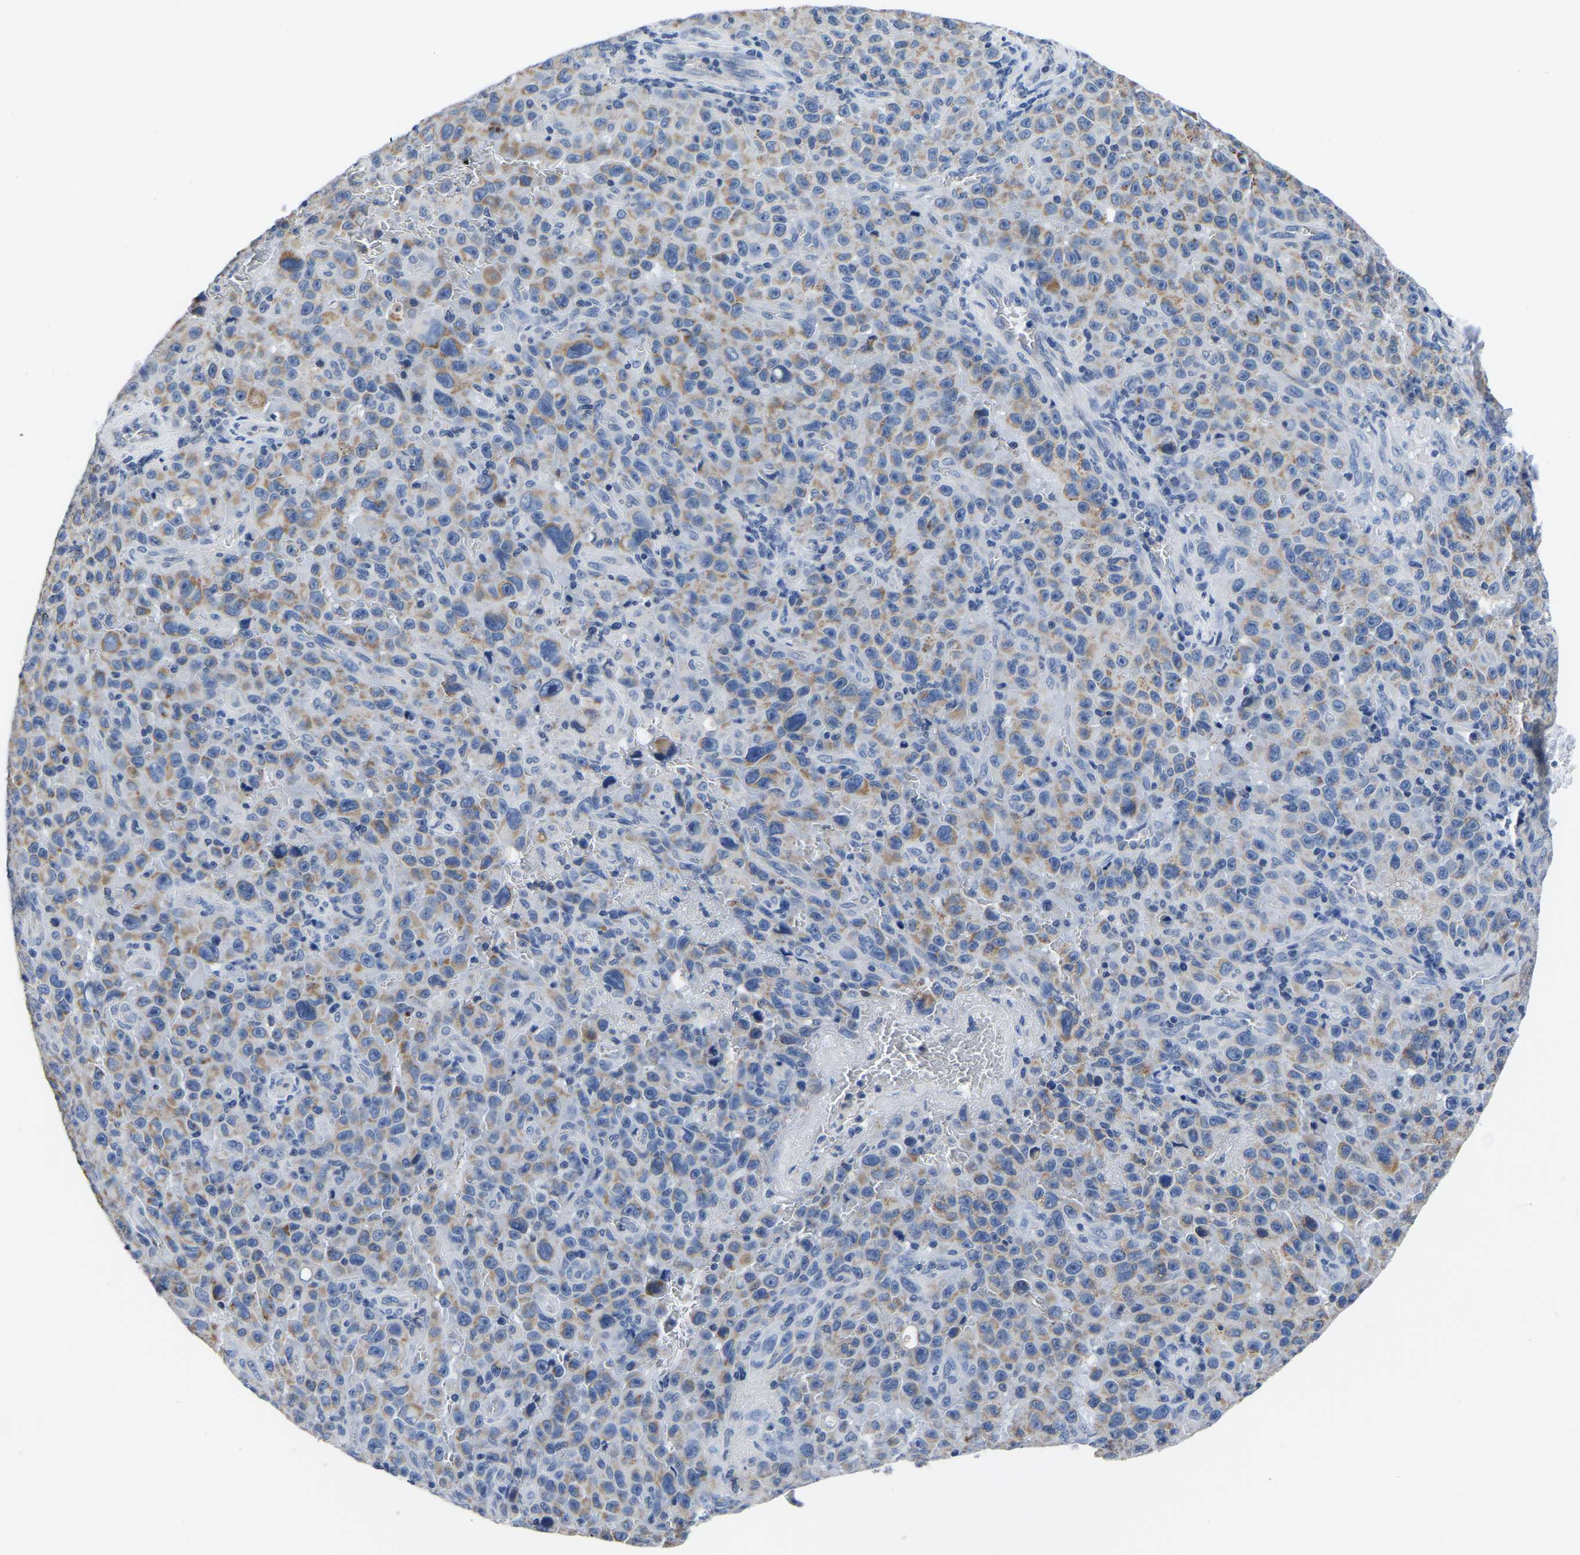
{"staining": {"intensity": "weak", "quantity": ">75%", "location": "cytoplasmic/membranous"}, "tissue": "melanoma", "cell_type": "Tumor cells", "image_type": "cancer", "snomed": [{"axis": "morphology", "description": "Malignant melanoma, NOS"}, {"axis": "topography", "description": "Skin"}], "caption": "IHC photomicrograph of melanoma stained for a protein (brown), which exhibits low levels of weak cytoplasmic/membranous staining in about >75% of tumor cells.", "gene": "FGD5", "patient": {"sex": "female", "age": 82}}